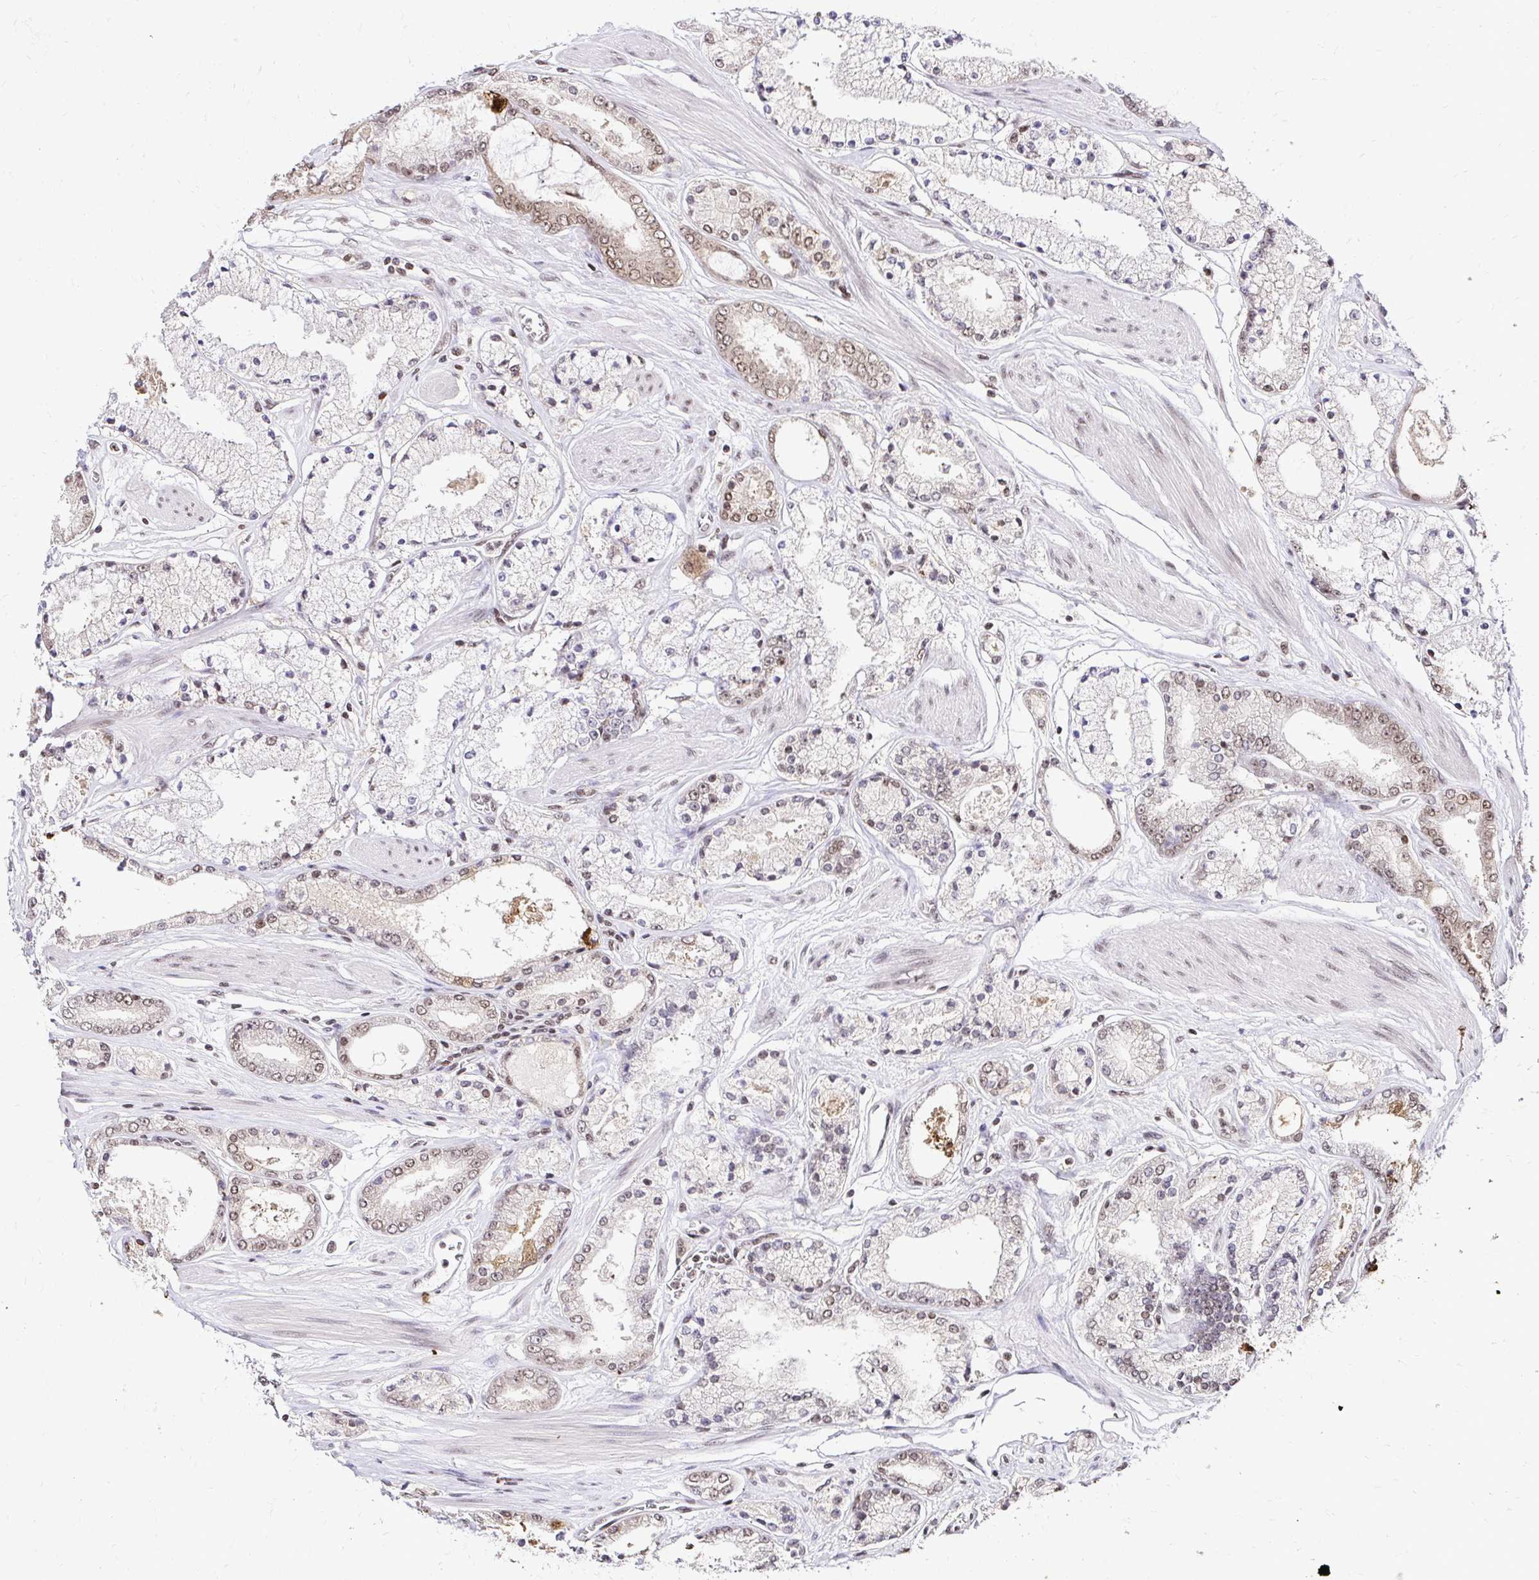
{"staining": {"intensity": "weak", "quantity": "<25%", "location": "nuclear"}, "tissue": "prostate cancer", "cell_type": "Tumor cells", "image_type": "cancer", "snomed": [{"axis": "morphology", "description": "Adenocarcinoma, High grade"}, {"axis": "topography", "description": "Prostate"}], "caption": "This is an immunohistochemistry (IHC) photomicrograph of human prostate cancer. There is no staining in tumor cells.", "gene": "GLYR1", "patient": {"sex": "male", "age": 63}}